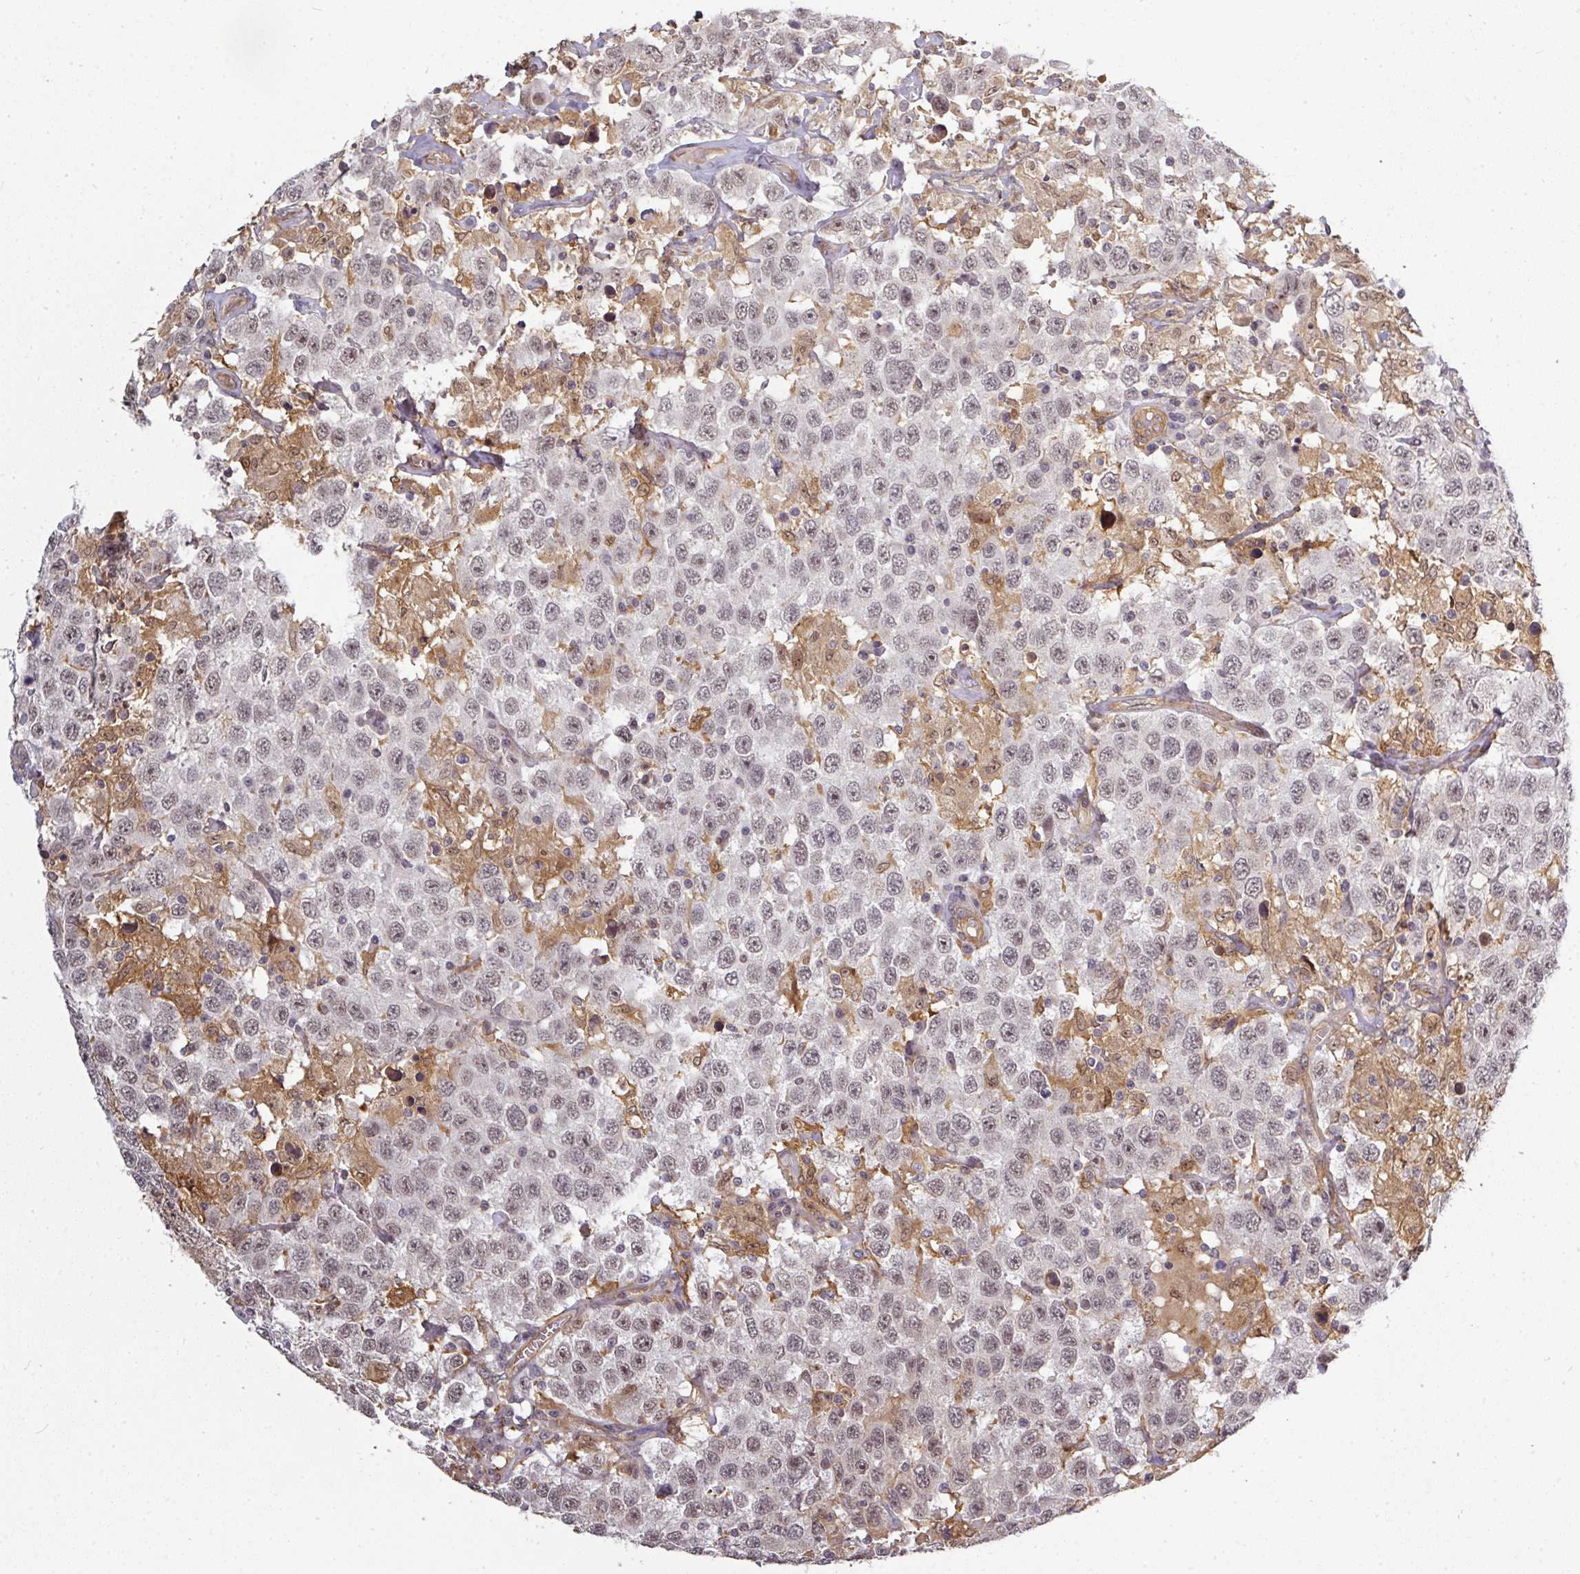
{"staining": {"intensity": "weak", "quantity": "<25%", "location": "nuclear"}, "tissue": "testis cancer", "cell_type": "Tumor cells", "image_type": "cancer", "snomed": [{"axis": "morphology", "description": "Seminoma, NOS"}, {"axis": "topography", "description": "Testis"}], "caption": "Protein analysis of seminoma (testis) exhibits no significant staining in tumor cells.", "gene": "GTF2H3", "patient": {"sex": "male", "age": 41}}